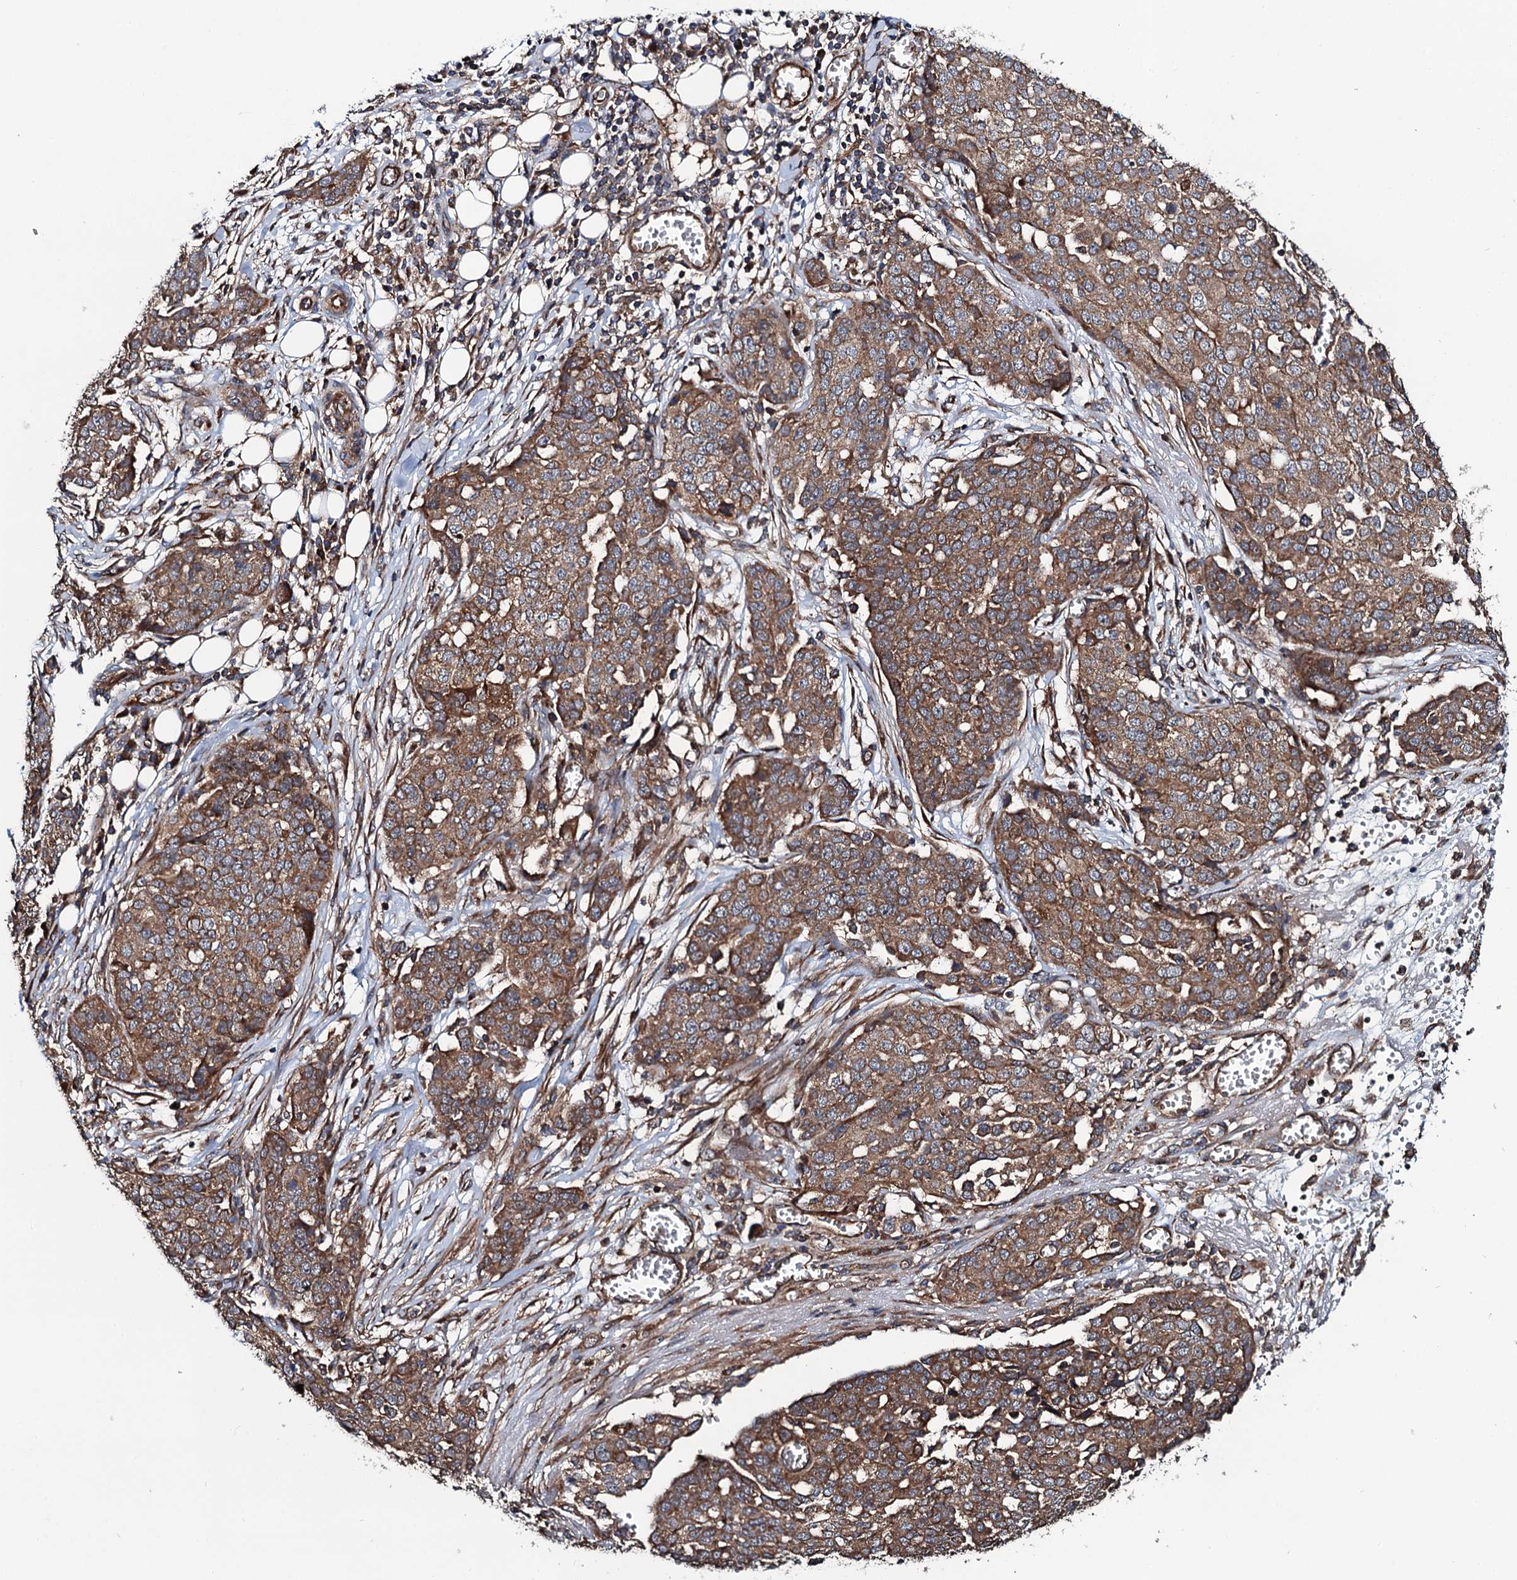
{"staining": {"intensity": "strong", "quantity": ">75%", "location": "cytoplasmic/membranous"}, "tissue": "ovarian cancer", "cell_type": "Tumor cells", "image_type": "cancer", "snomed": [{"axis": "morphology", "description": "Cystadenocarcinoma, serous, NOS"}, {"axis": "topography", "description": "Soft tissue"}, {"axis": "topography", "description": "Ovary"}], "caption": "Immunohistochemical staining of human ovarian serous cystadenocarcinoma exhibits high levels of strong cytoplasmic/membranous expression in about >75% of tumor cells.", "gene": "NEK1", "patient": {"sex": "female", "age": 57}}